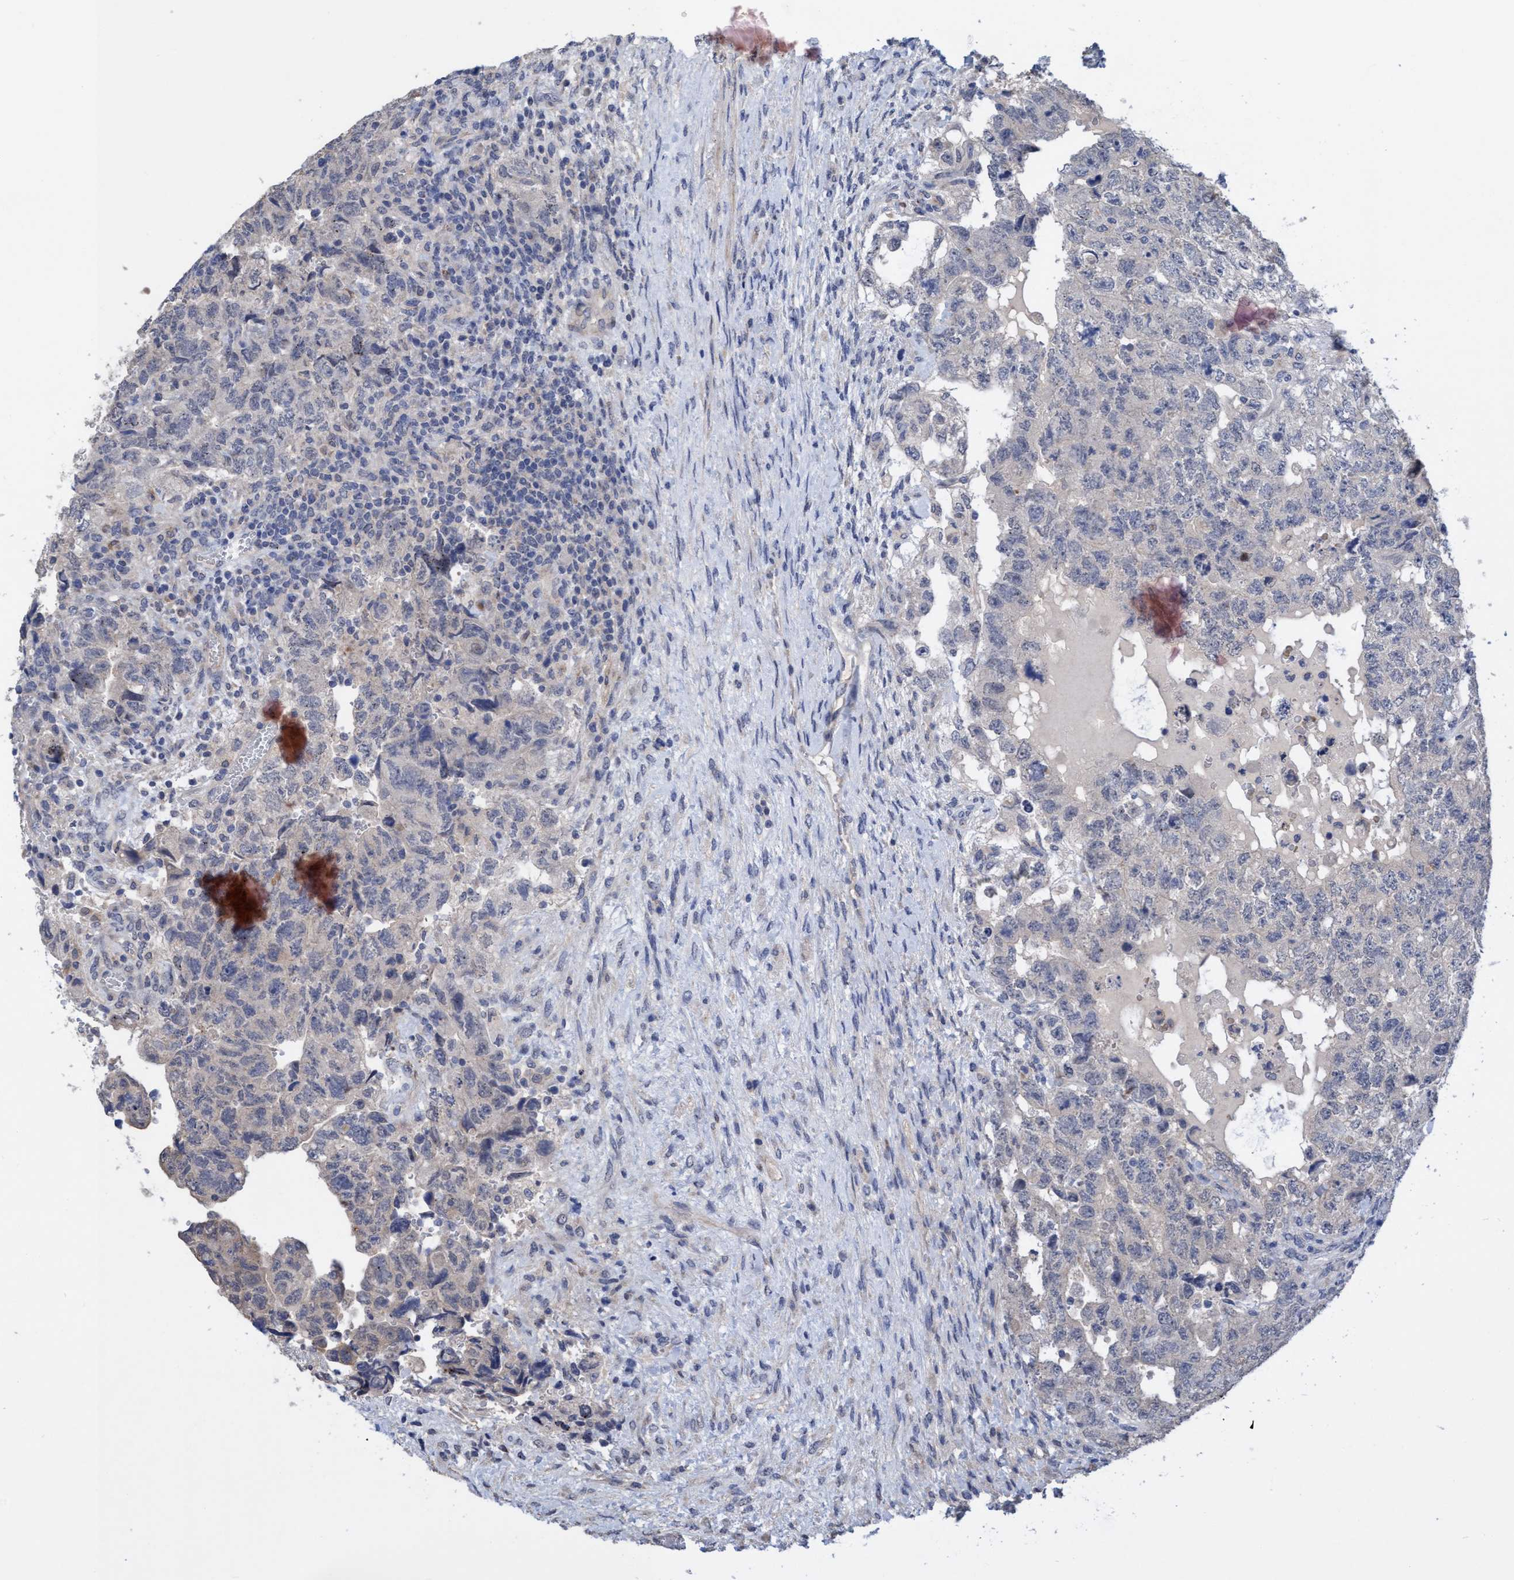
{"staining": {"intensity": "negative", "quantity": "none", "location": "none"}, "tissue": "testis cancer", "cell_type": "Tumor cells", "image_type": "cancer", "snomed": [{"axis": "morphology", "description": "Carcinoma, Embryonal, NOS"}, {"axis": "topography", "description": "Testis"}], "caption": "Testis embryonal carcinoma was stained to show a protein in brown. There is no significant positivity in tumor cells.", "gene": "SEMA4D", "patient": {"sex": "male", "age": 36}}